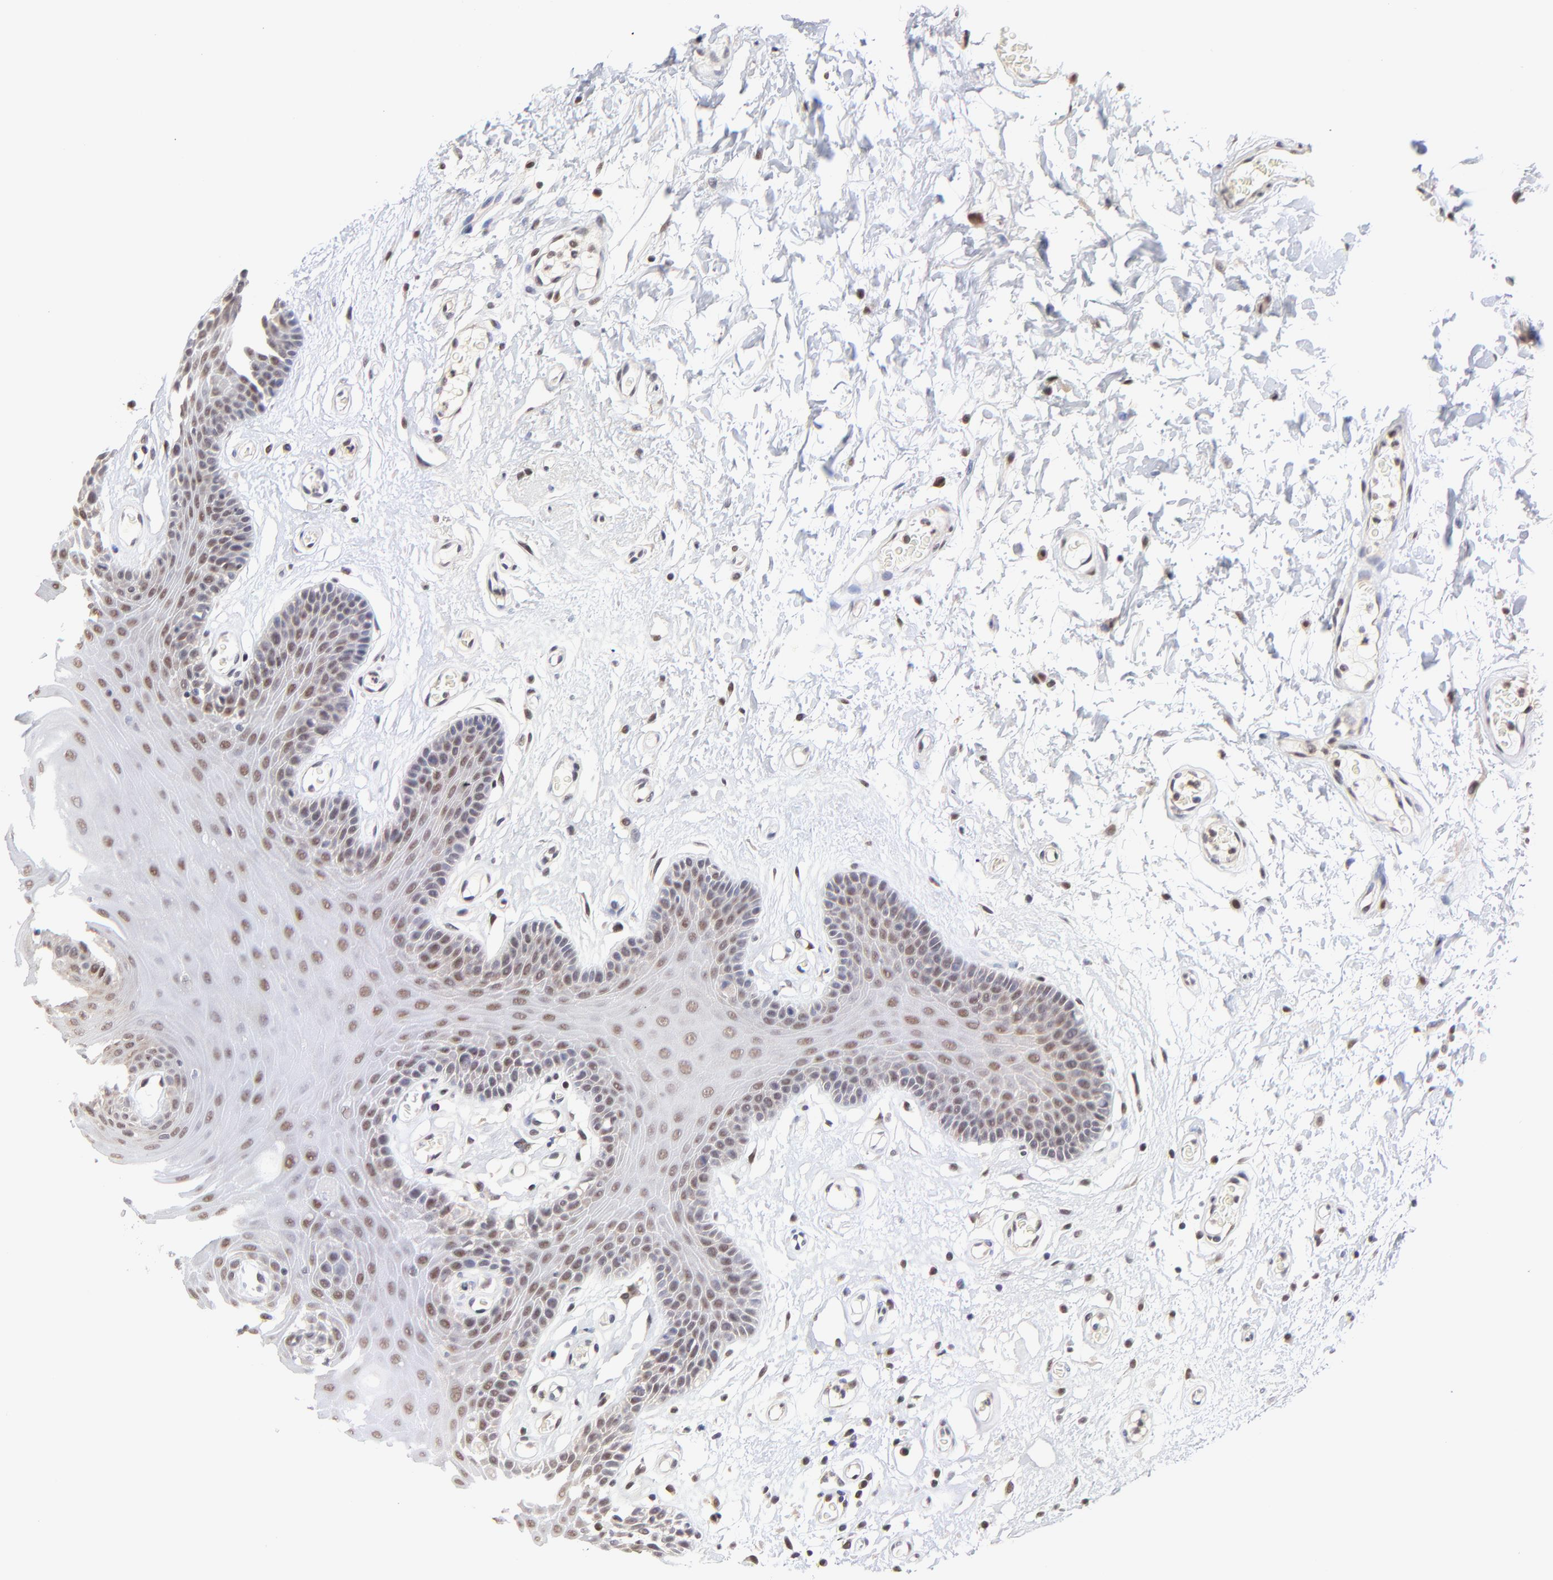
{"staining": {"intensity": "weak", "quantity": "25%-75%", "location": "nuclear"}, "tissue": "oral mucosa", "cell_type": "Squamous epithelial cells", "image_type": "normal", "snomed": [{"axis": "morphology", "description": "Normal tissue, NOS"}, {"axis": "morphology", "description": "Squamous cell carcinoma, NOS"}, {"axis": "topography", "description": "Skeletal muscle"}, {"axis": "topography", "description": "Oral tissue"}, {"axis": "topography", "description": "Head-Neck"}], "caption": "Immunohistochemical staining of normal human oral mucosa exhibits low levels of weak nuclear positivity in about 25%-75% of squamous epithelial cells. (DAB (3,3'-diaminobenzidine) IHC with brightfield microscopy, high magnification).", "gene": "PSMC4", "patient": {"sex": "male", "age": 71}}